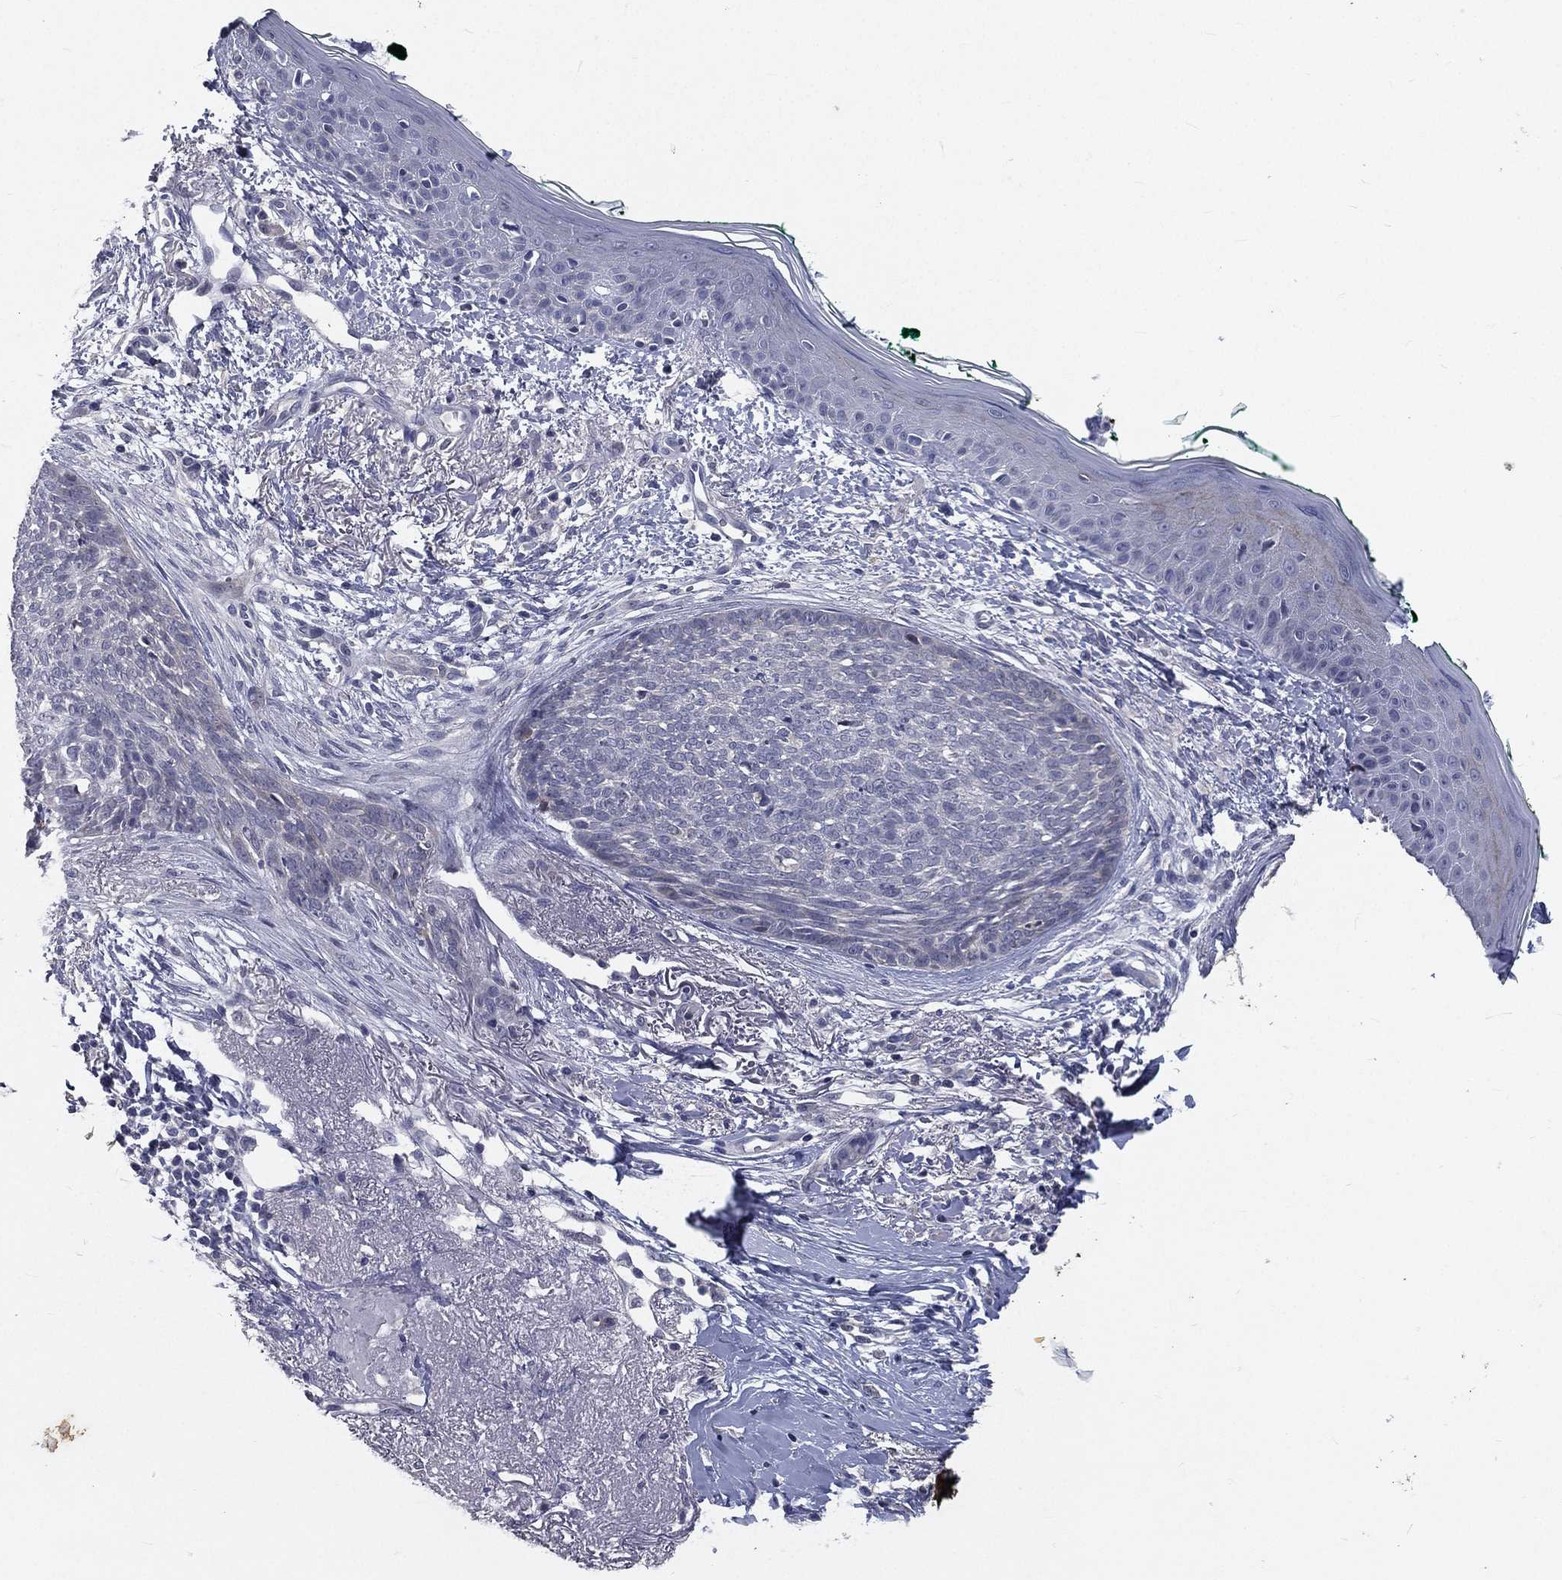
{"staining": {"intensity": "negative", "quantity": "none", "location": "none"}, "tissue": "skin cancer", "cell_type": "Tumor cells", "image_type": "cancer", "snomed": [{"axis": "morphology", "description": "Normal tissue, NOS"}, {"axis": "morphology", "description": "Basal cell carcinoma"}, {"axis": "topography", "description": "Skin"}], "caption": "IHC photomicrograph of neoplastic tissue: human basal cell carcinoma (skin) stained with DAB (3,3'-diaminobenzidine) shows no significant protein expression in tumor cells.", "gene": "IFT27", "patient": {"sex": "male", "age": 84}}